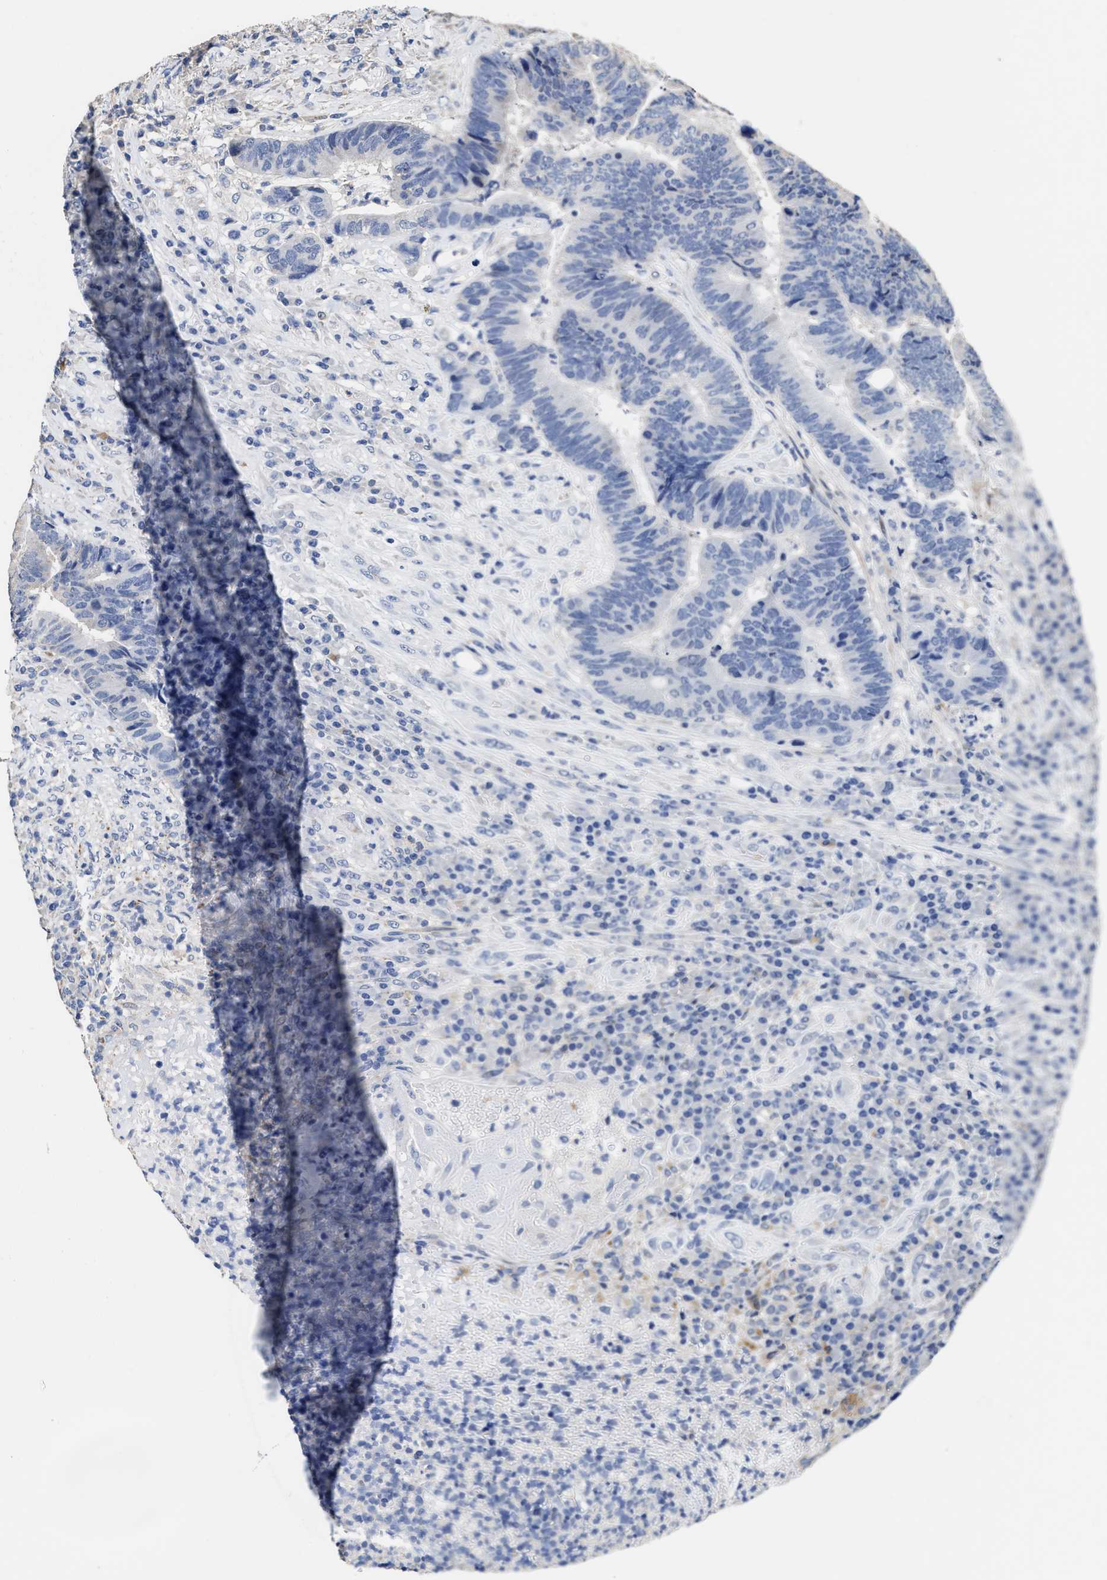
{"staining": {"intensity": "negative", "quantity": "none", "location": "none"}, "tissue": "colorectal cancer", "cell_type": "Tumor cells", "image_type": "cancer", "snomed": [{"axis": "morphology", "description": "Adenocarcinoma, NOS"}, {"axis": "topography", "description": "Rectum"}], "caption": "IHC histopathology image of human colorectal cancer (adenocarcinoma) stained for a protein (brown), which shows no expression in tumor cells.", "gene": "ZFAT", "patient": {"sex": "female", "age": 89}}